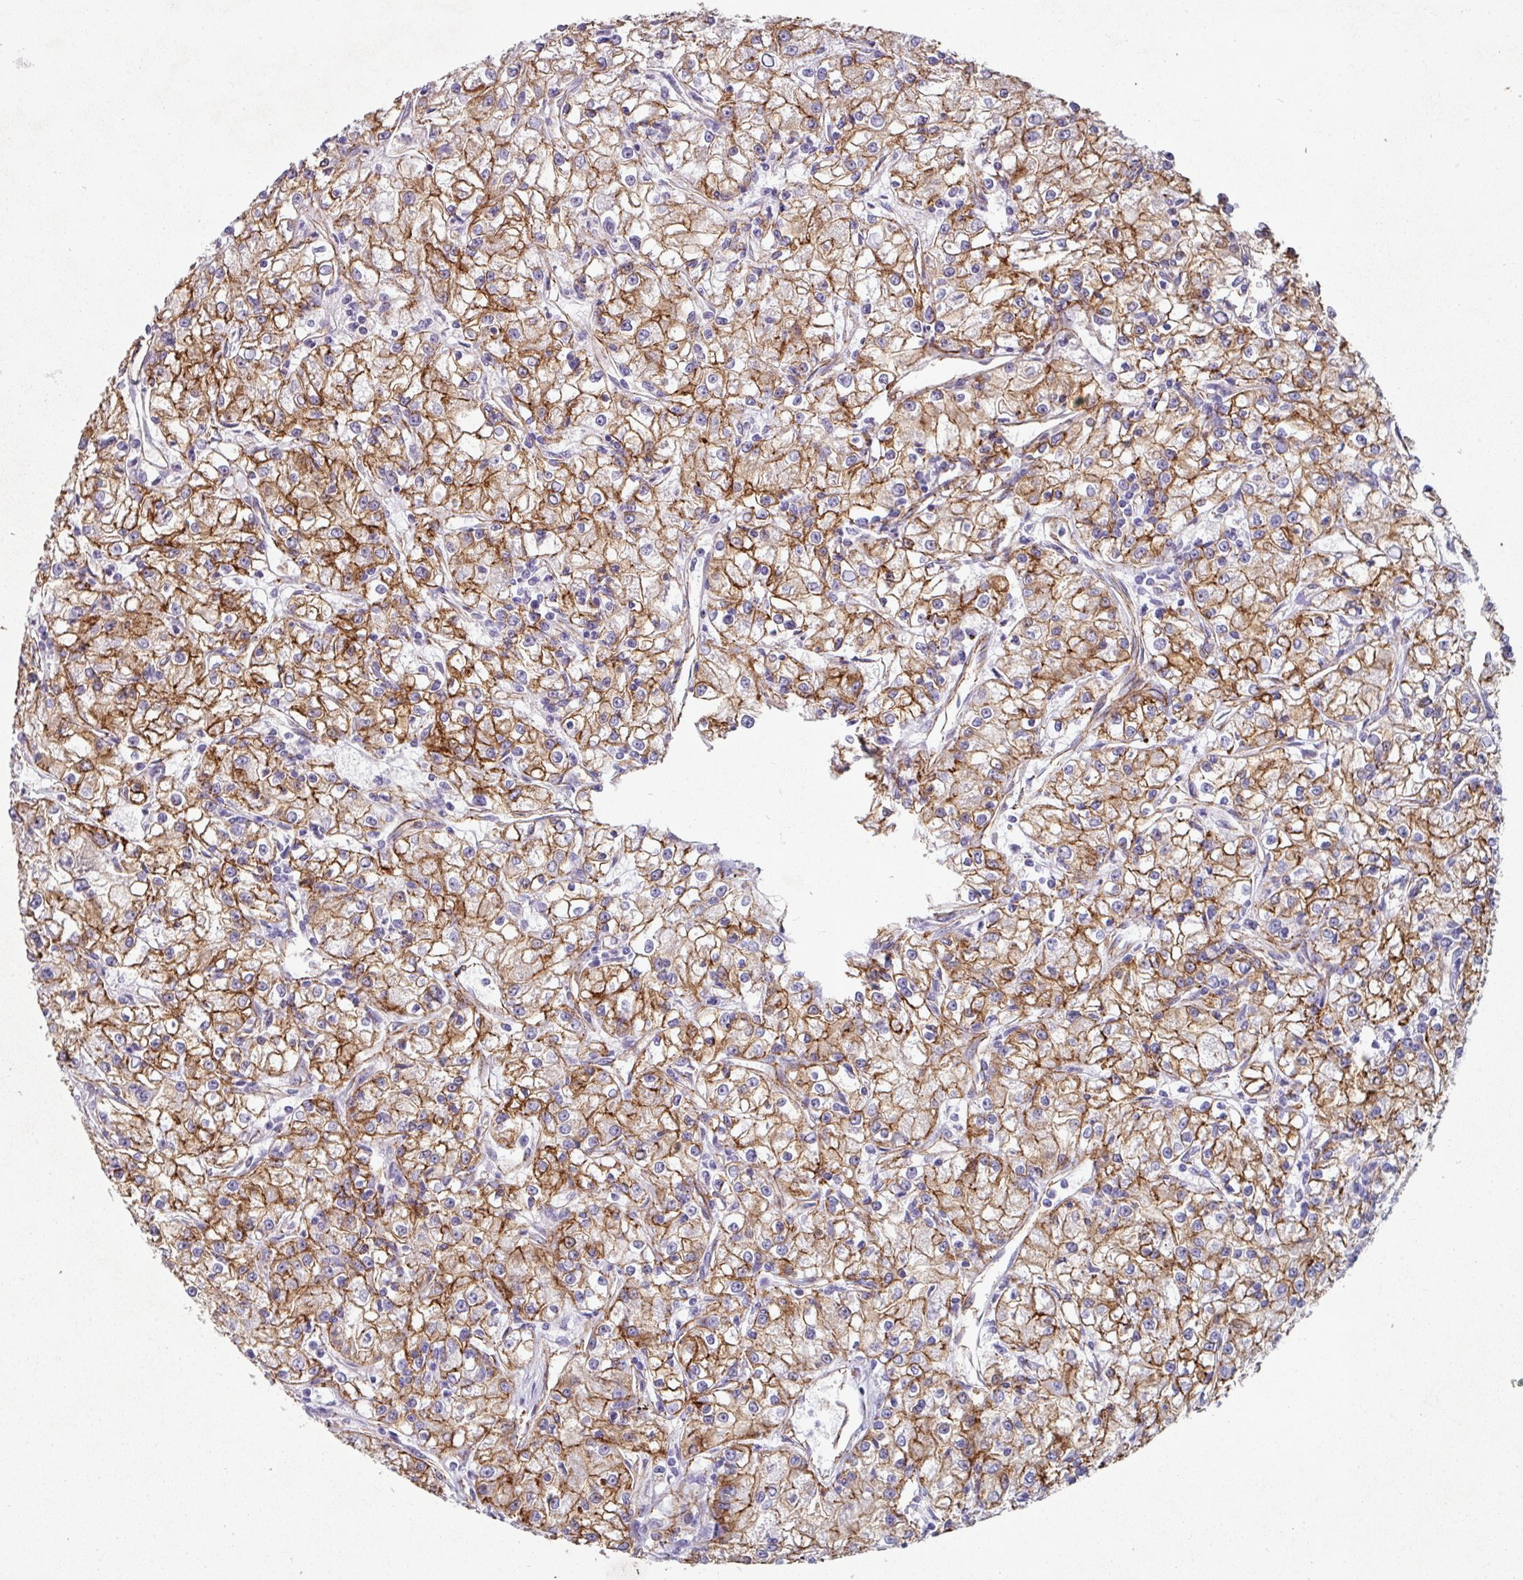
{"staining": {"intensity": "moderate", "quantity": ">75%", "location": "cytoplasmic/membranous"}, "tissue": "renal cancer", "cell_type": "Tumor cells", "image_type": "cancer", "snomed": [{"axis": "morphology", "description": "Adenocarcinoma, NOS"}, {"axis": "topography", "description": "Kidney"}], "caption": "Moderate cytoplasmic/membranous staining for a protein is identified in approximately >75% of tumor cells of renal cancer (adenocarcinoma) using immunohistochemistry (IHC).", "gene": "JUP", "patient": {"sex": "female", "age": 59}}